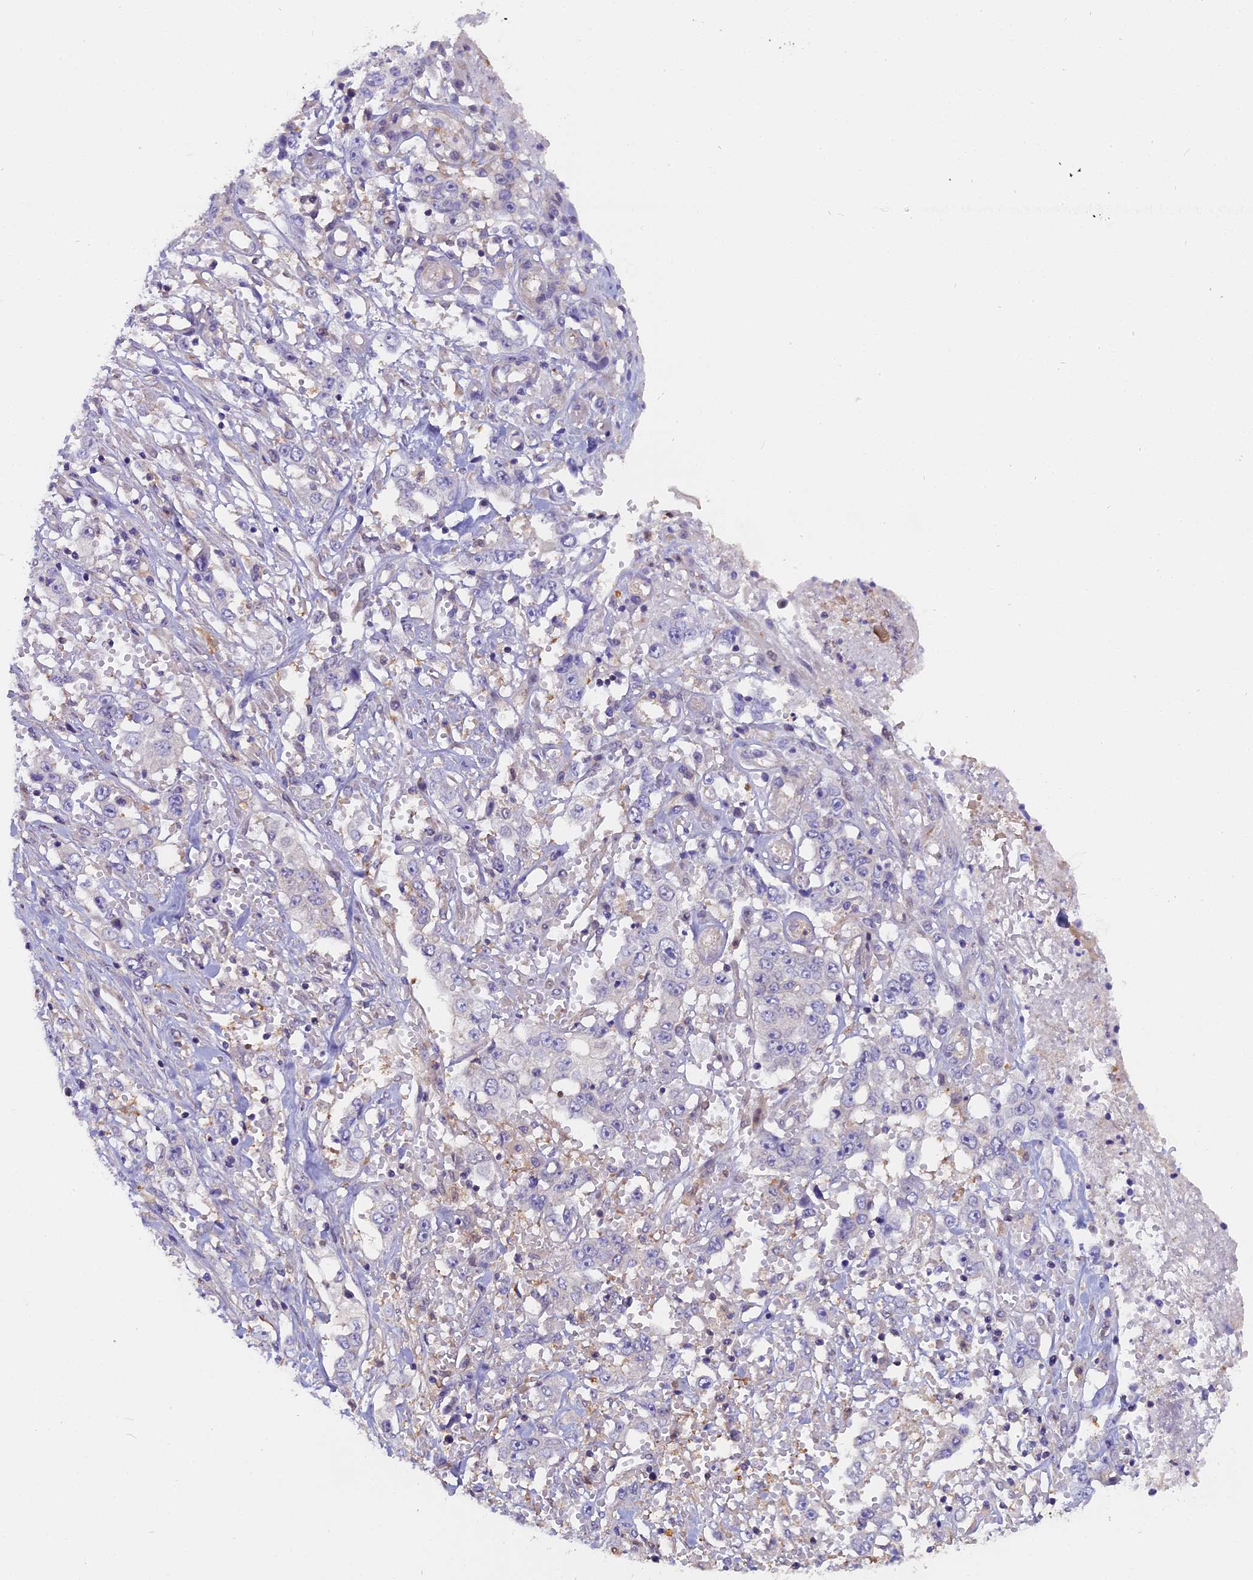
{"staining": {"intensity": "negative", "quantity": "none", "location": "none"}, "tissue": "stomach cancer", "cell_type": "Tumor cells", "image_type": "cancer", "snomed": [{"axis": "morphology", "description": "Adenocarcinoma, NOS"}, {"axis": "topography", "description": "Stomach, upper"}], "caption": "Immunohistochemistry (IHC) histopathology image of neoplastic tissue: human adenocarcinoma (stomach) stained with DAB (3,3'-diaminobenzidine) reveals no significant protein staining in tumor cells. (Brightfield microscopy of DAB (3,3'-diaminobenzidine) immunohistochemistry (IHC) at high magnification).", "gene": "FAM118B", "patient": {"sex": "male", "age": 62}}